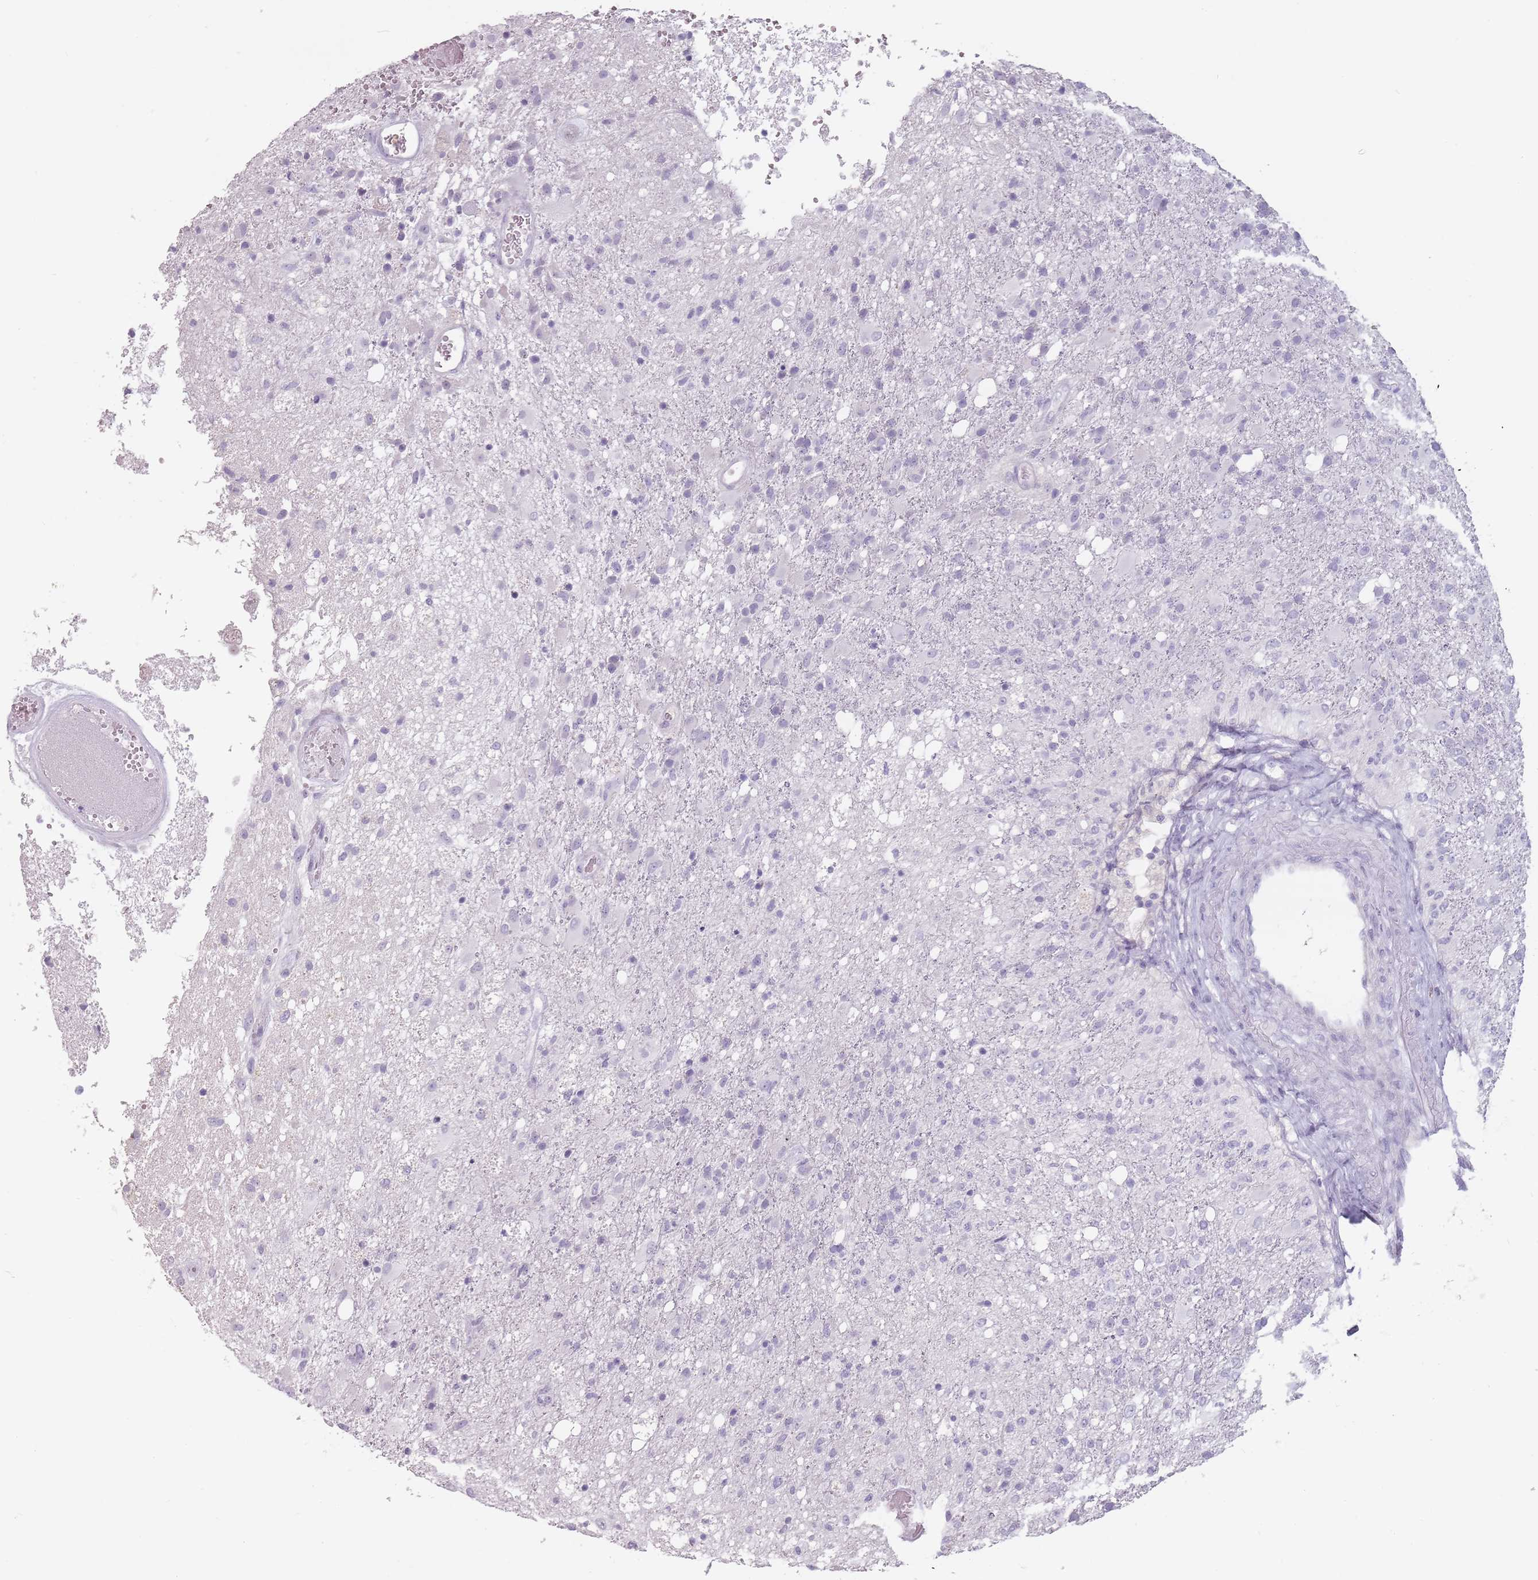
{"staining": {"intensity": "negative", "quantity": "none", "location": "none"}, "tissue": "glioma", "cell_type": "Tumor cells", "image_type": "cancer", "snomed": [{"axis": "morphology", "description": "Glioma, malignant, High grade"}, {"axis": "topography", "description": "Brain"}], "caption": "Immunohistochemistry (IHC) image of neoplastic tissue: malignant glioma (high-grade) stained with DAB (3,3'-diaminobenzidine) displays no significant protein expression in tumor cells. Brightfield microscopy of IHC stained with DAB (brown) and hematoxylin (blue), captured at high magnification.", "gene": "ZNF584", "patient": {"sex": "female", "age": 74}}